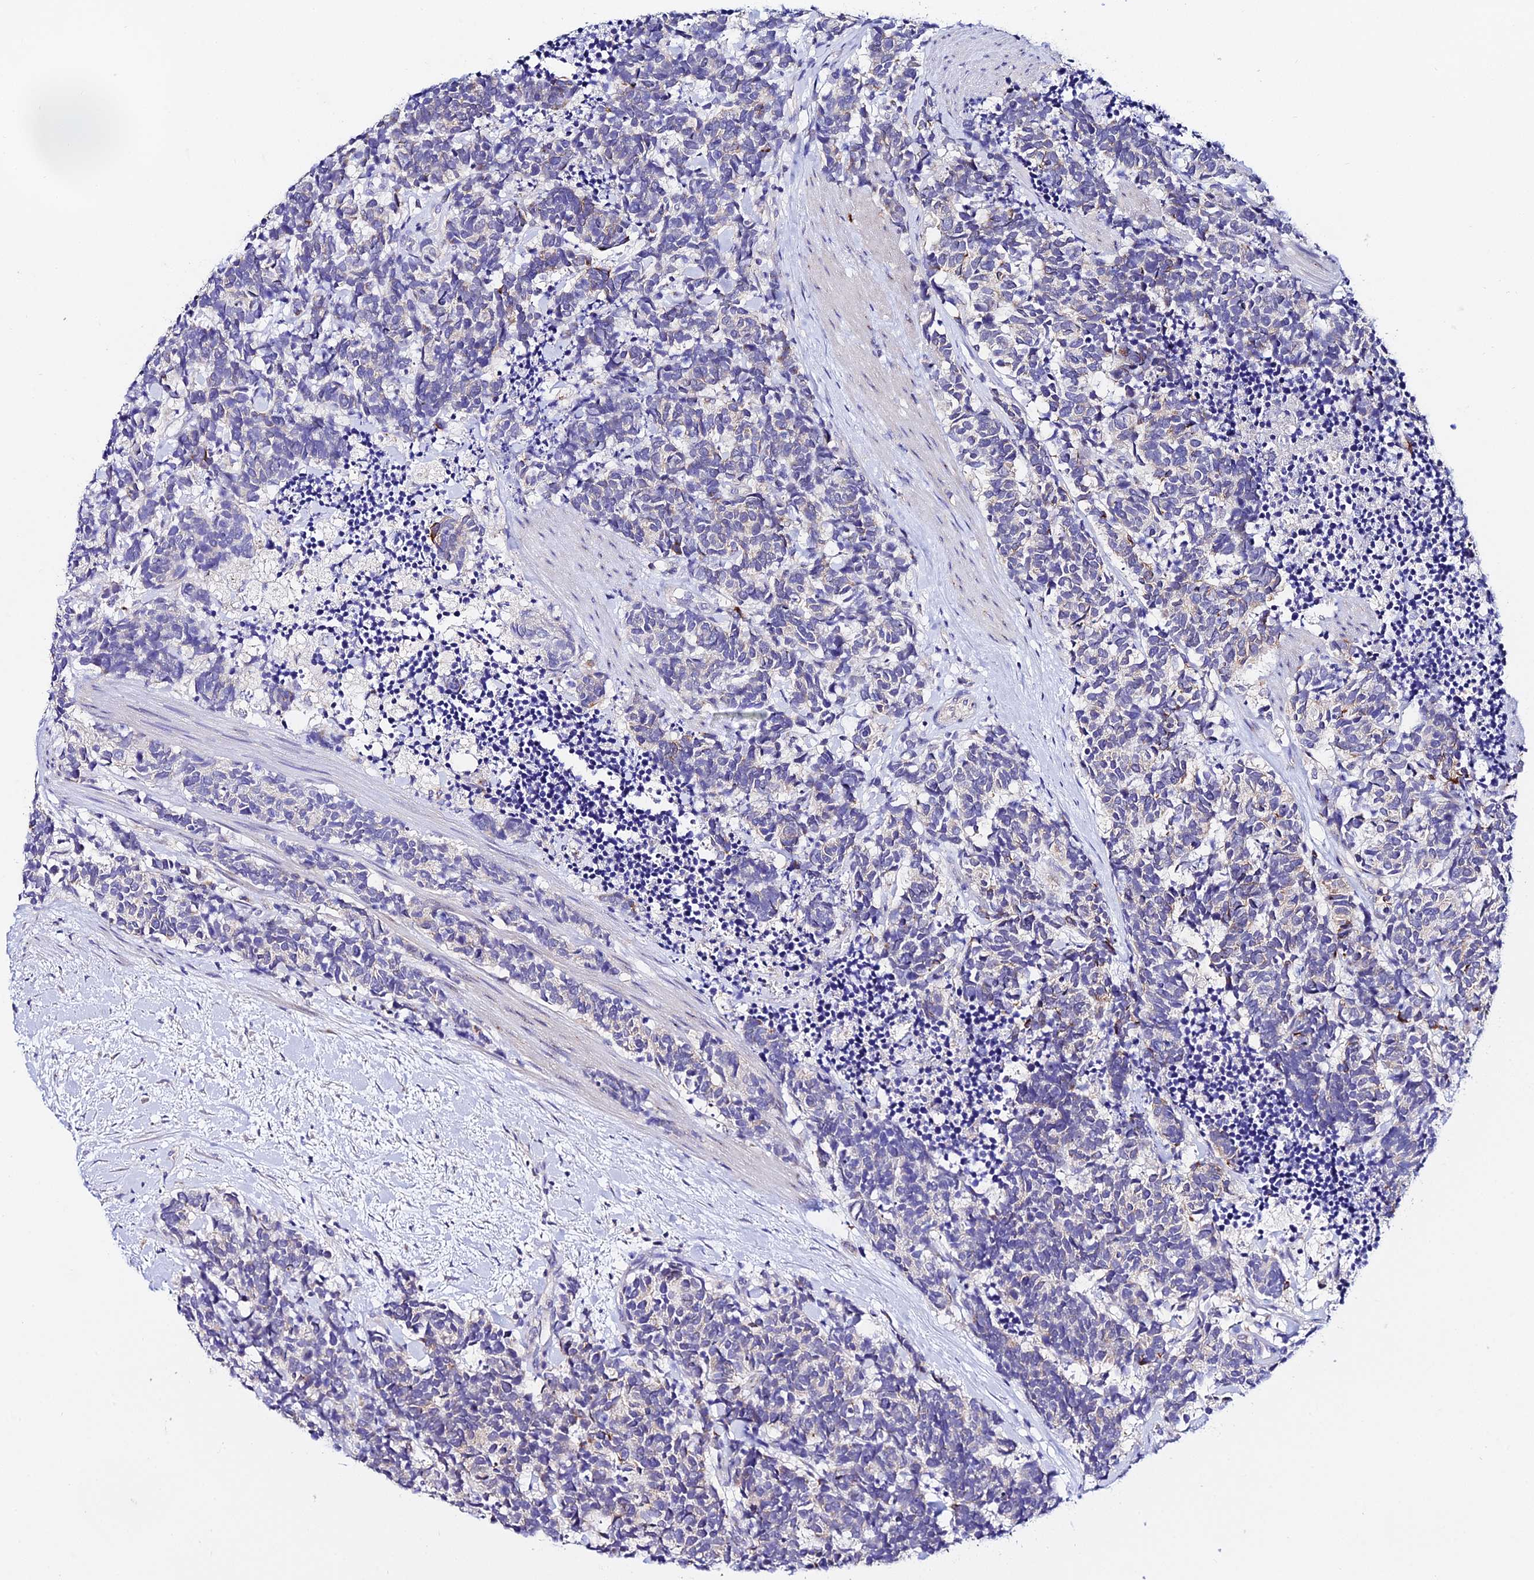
{"staining": {"intensity": "negative", "quantity": "none", "location": "none"}, "tissue": "carcinoid", "cell_type": "Tumor cells", "image_type": "cancer", "snomed": [{"axis": "morphology", "description": "Carcinoma, NOS"}, {"axis": "morphology", "description": "Carcinoid, malignant, NOS"}, {"axis": "topography", "description": "Prostate"}], "caption": "Immunohistochemical staining of human carcinoid (malignant) exhibits no significant positivity in tumor cells.", "gene": "ATG16L2", "patient": {"sex": "male", "age": 57}}